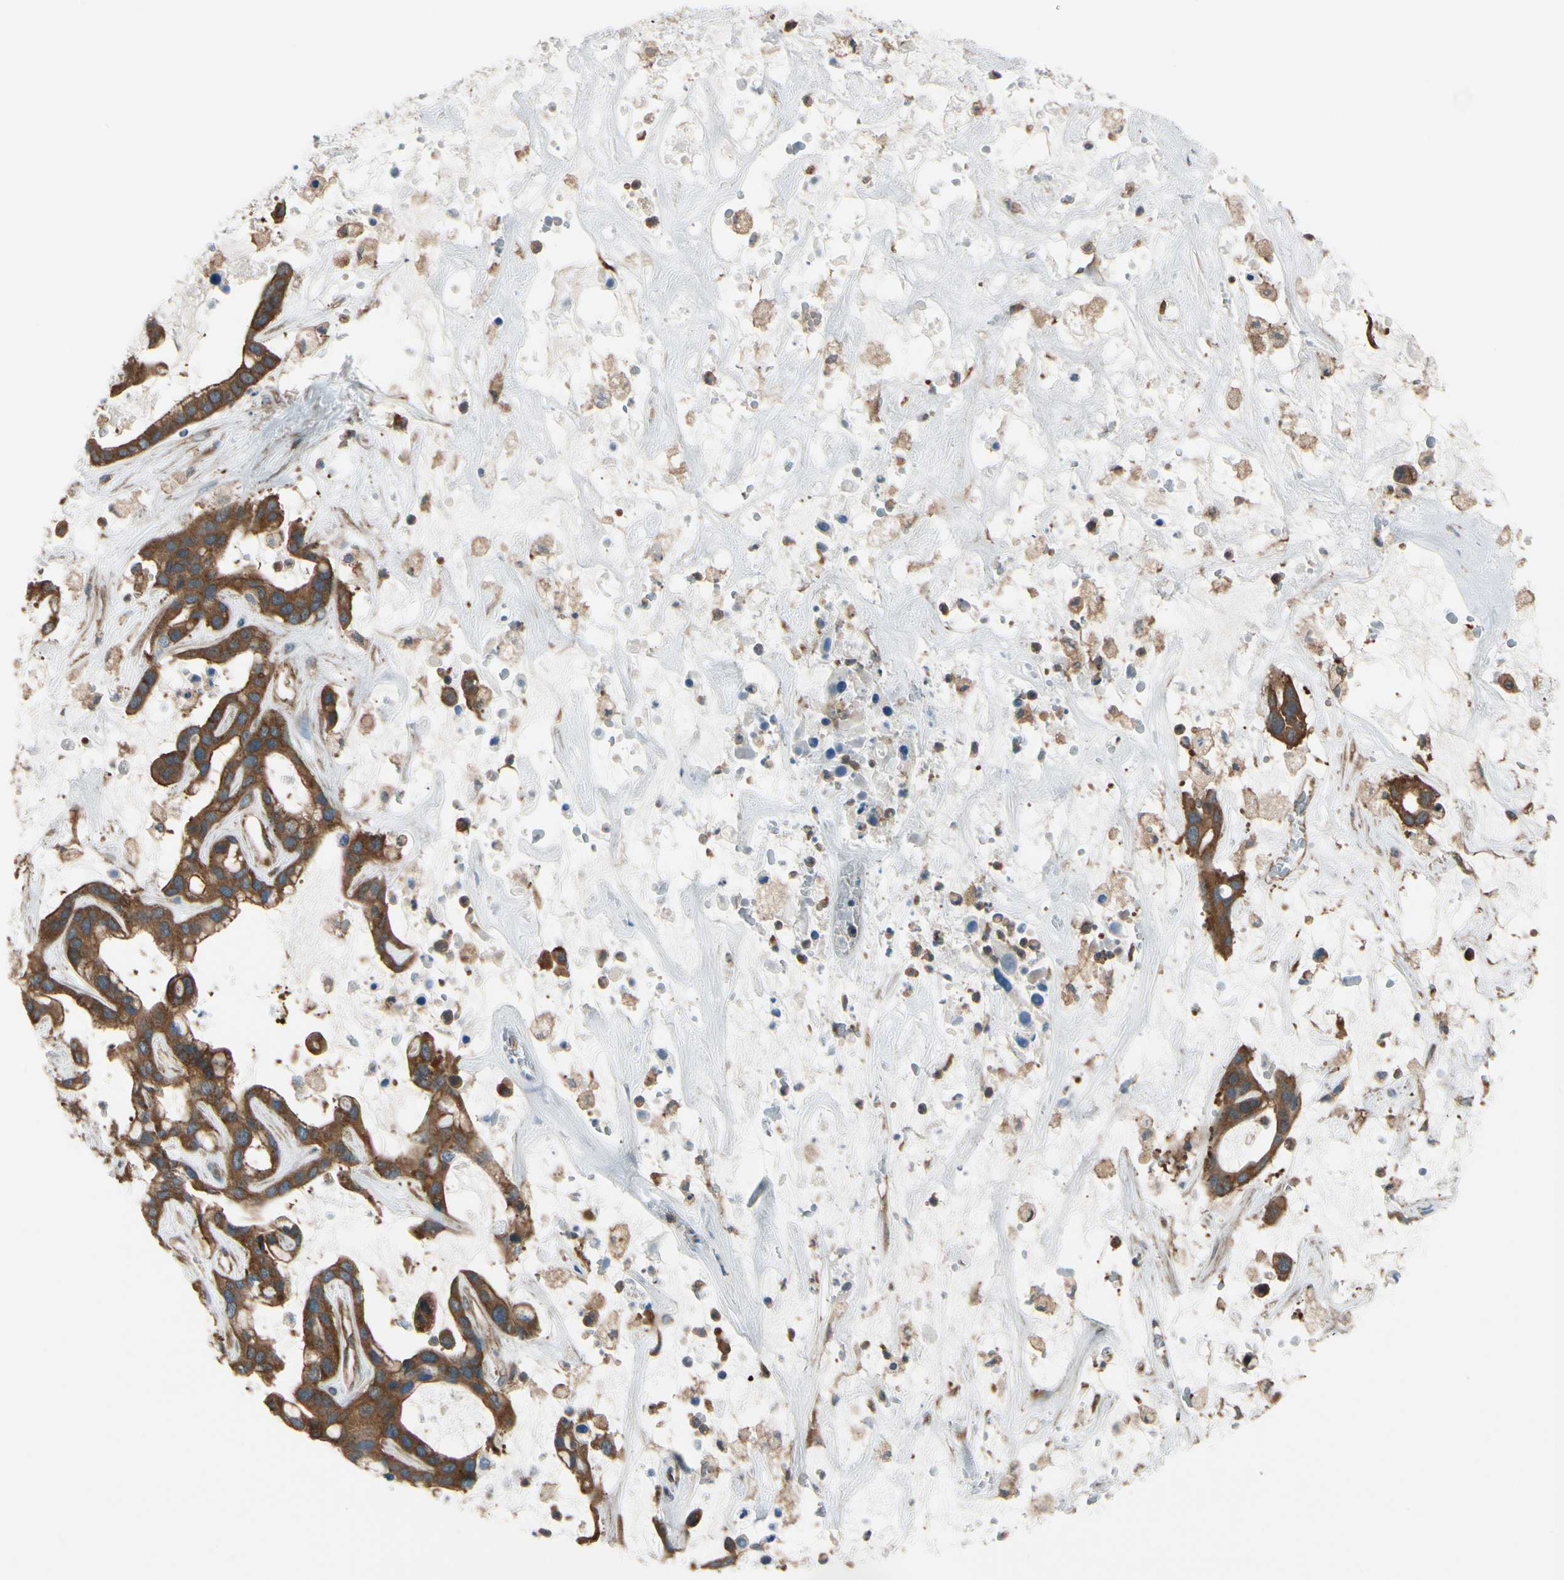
{"staining": {"intensity": "moderate", "quantity": ">75%", "location": "cytoplasmic/membranous"}, "tissue": "liver cancer", "cell_type": "Tumor cells", "image_type": "cancer", "snomed": [{"axis": "morphology", "description": "Cholangiocarcinoma"}, {"axis": "topography", "description": "Liver"}], "caption": "Immunohistochemistry (IHC) micrograph of liver cholangiocarcinoma stained for a protein (brown), which shows medium levels of moderate cytoplasmic/membranous expression in about >75% of tumor cells.", "gene": "EPS15", "patient": {"sex": "female", "age": 65}}